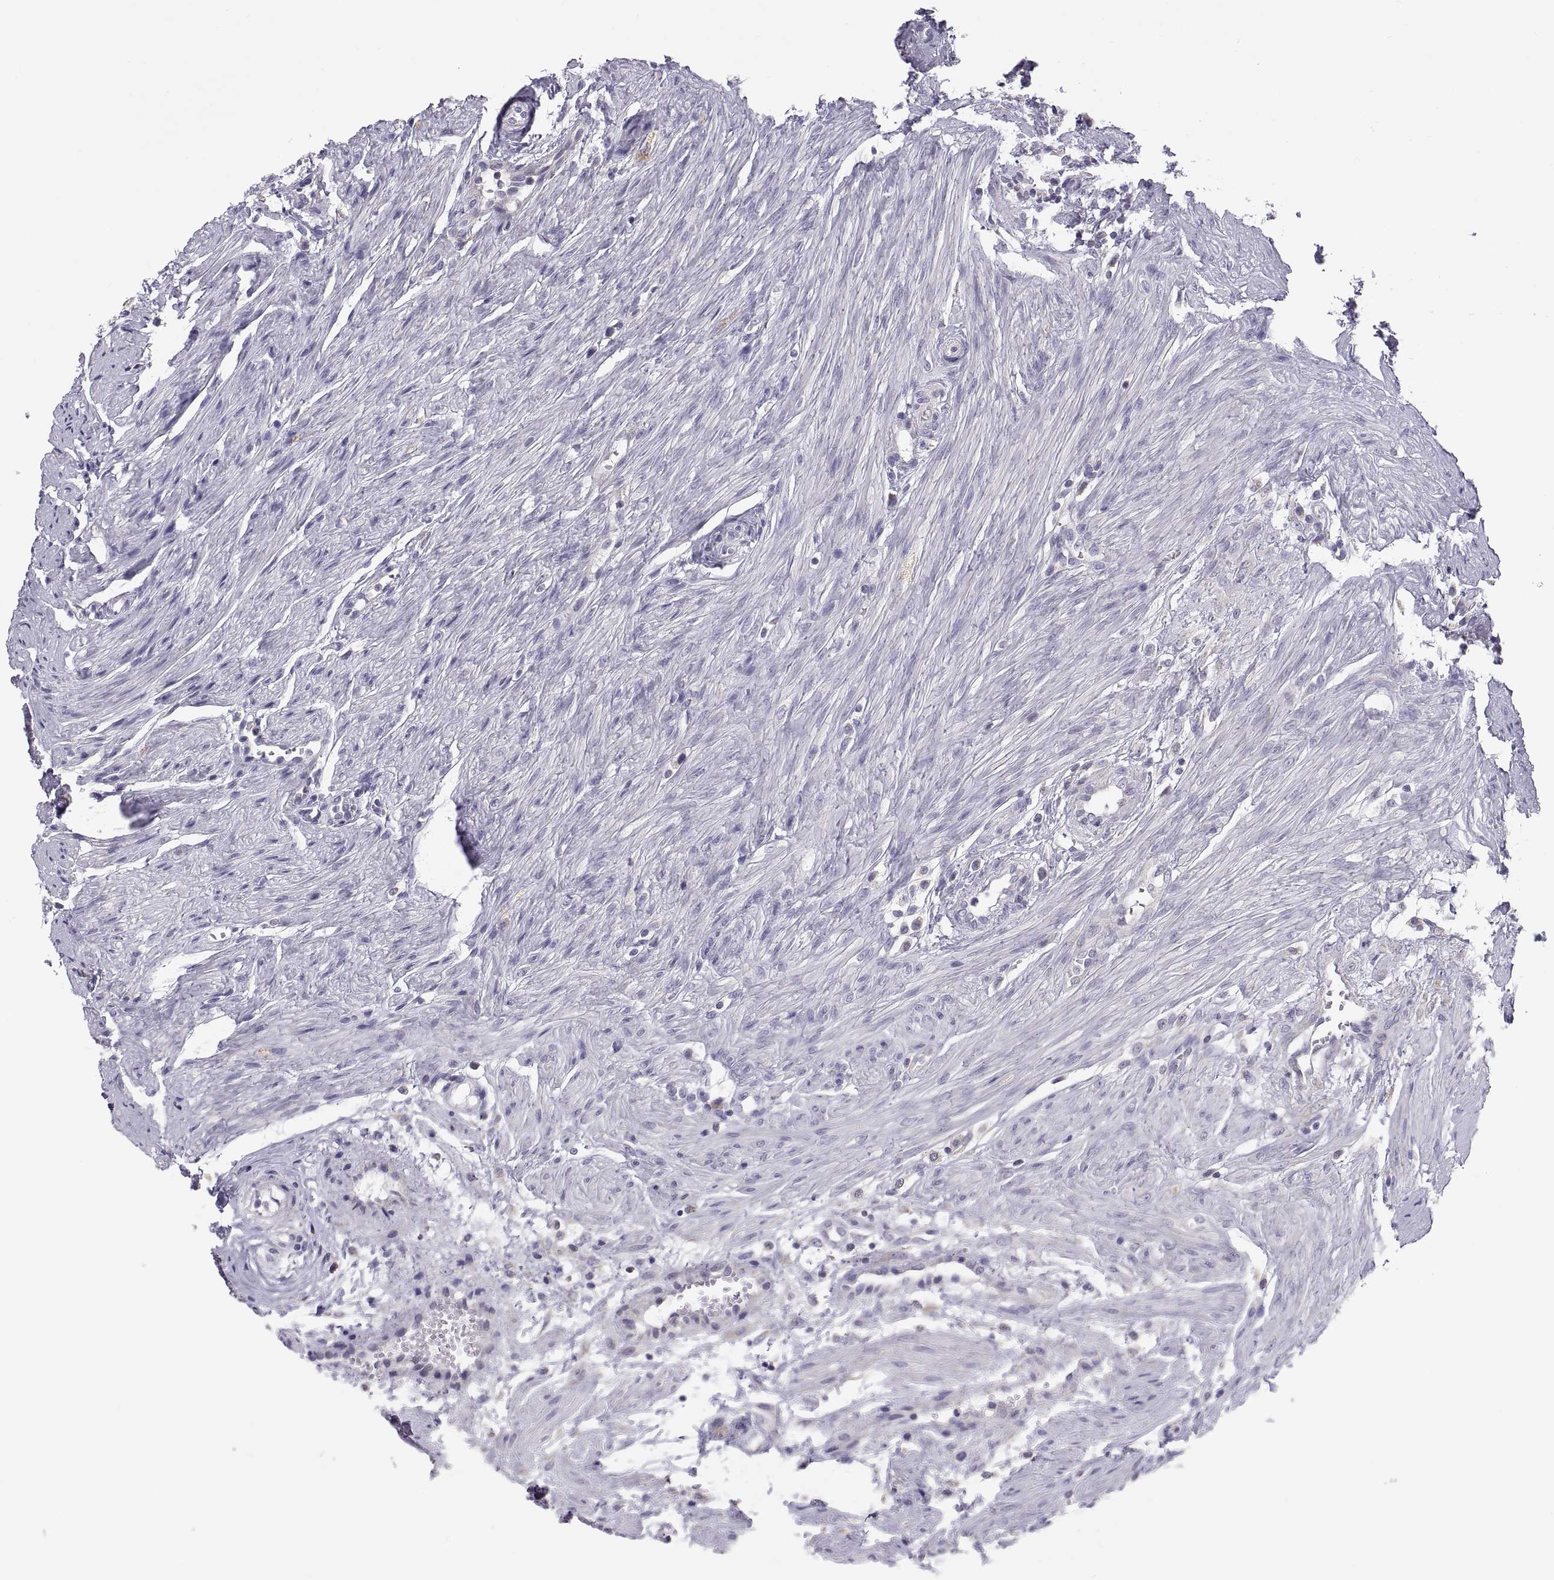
{"staining": {"intensity": "negative", "quantity": "none", "location": "none"}, "tissue": "fallopian tube", "cell_type": "Glandular cells", "image_type": "normal", "snomed": [{"axis": "morphology", "description": "Normal tissue, NOS"}, {"axis": "topography", "description": "Fallopian tube"}], "caption": "High power microscopy photomicrograph of an IHC histopathology image of normal fallopian tube, revealing no significant staining in glandular cells.", "gene": "TNNC1", "patient": {"sex": "female", "age": 39}}